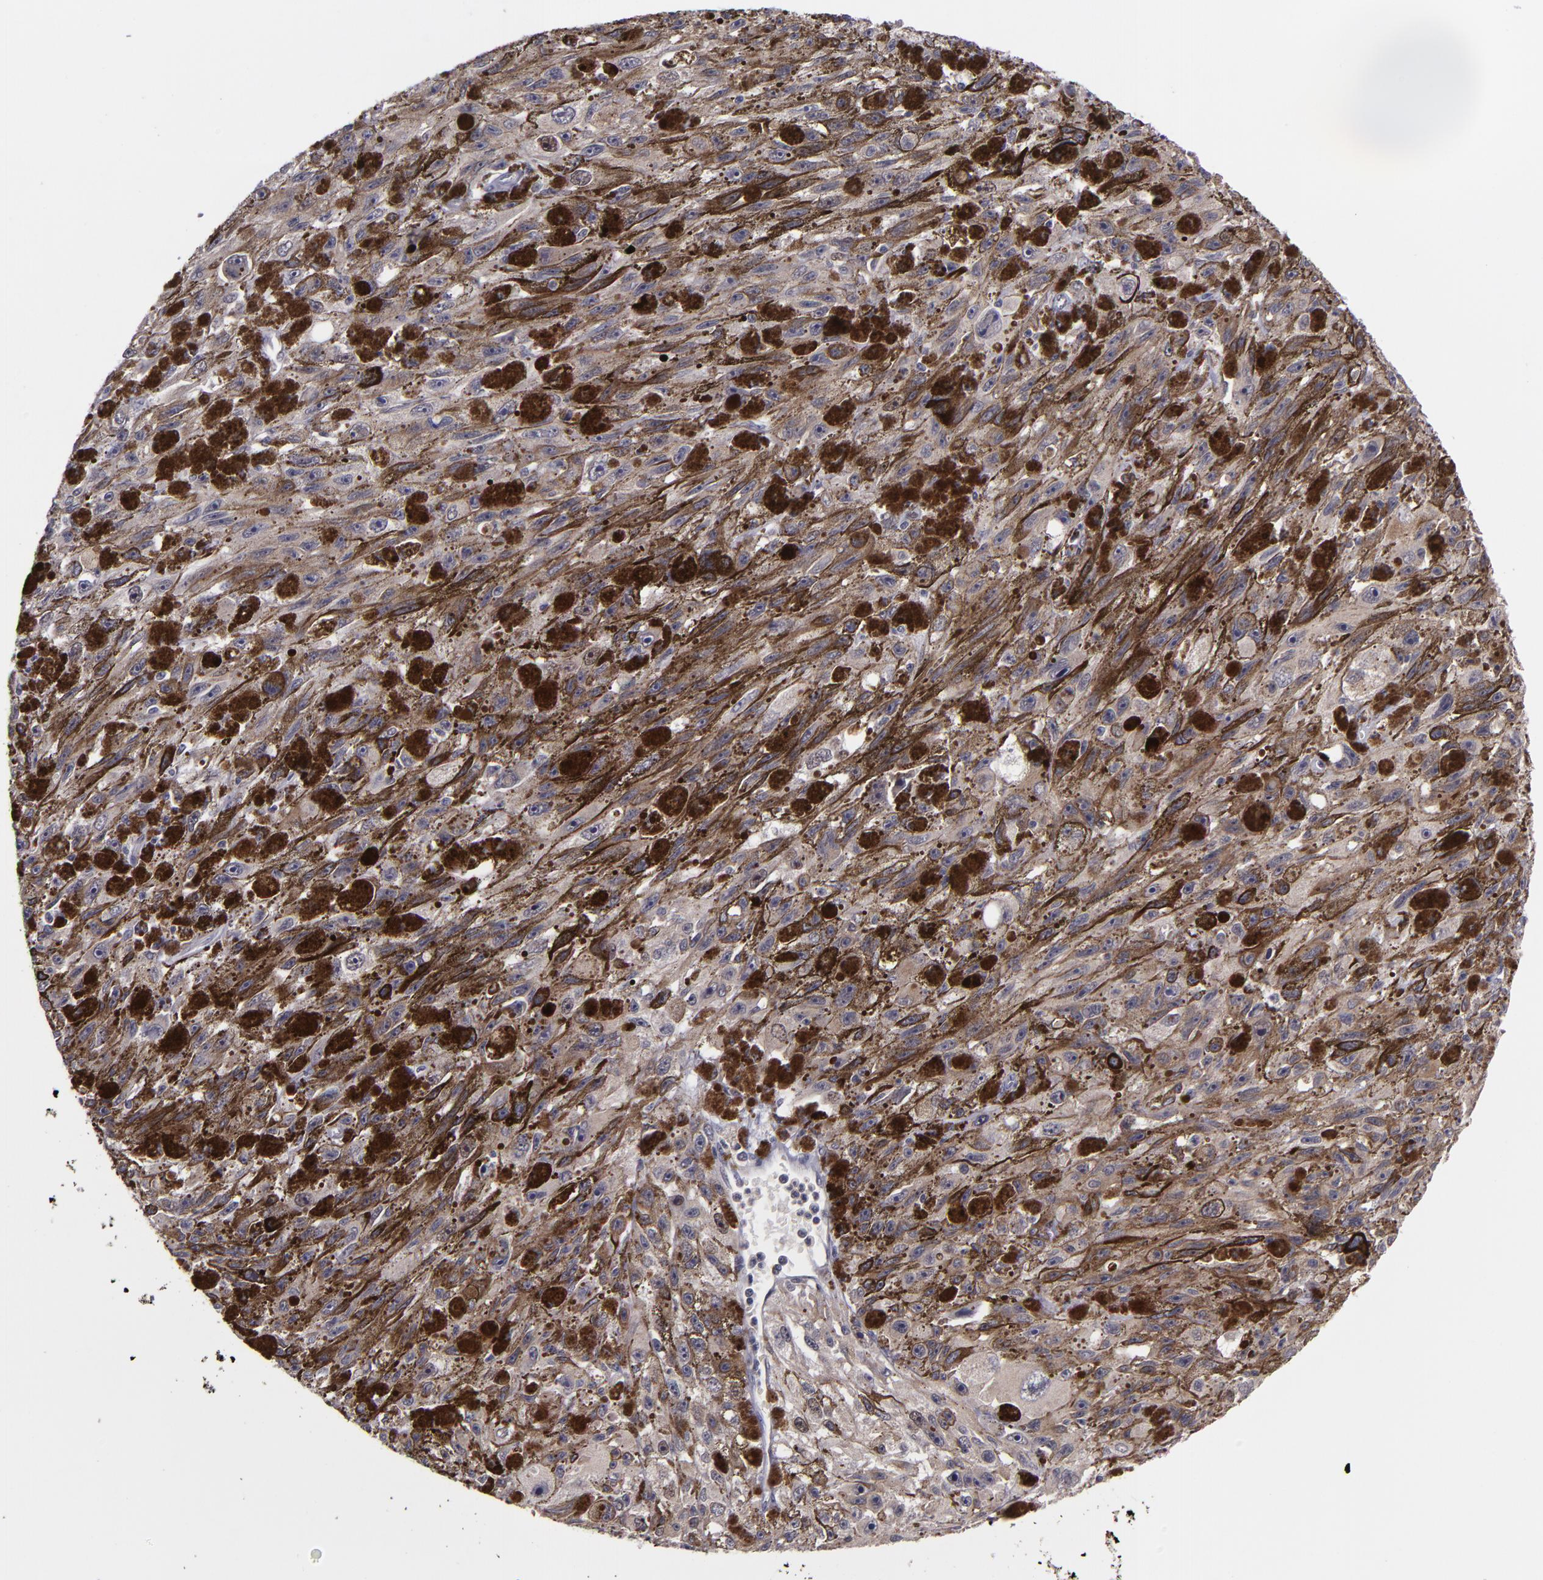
{"staining": {"intensity": "strong", "quantity": ">75%", "location": "nuclear"}, "tissue": "melanoma", "cell_type": "Tumor cells", "image_type": "cancer", "snomed": [{"axis": "morphology", "description": "Malignant melanoma, NOS"}, {"axis": "topography", "description": "Skin"}], "caption": "Protein expression analysis of malignant melanoma exhibits strong nuclear staining in approximately >75% of tumor cells.", "gene": "CDC7", "patient": {"sex": "female", "age": 104}}